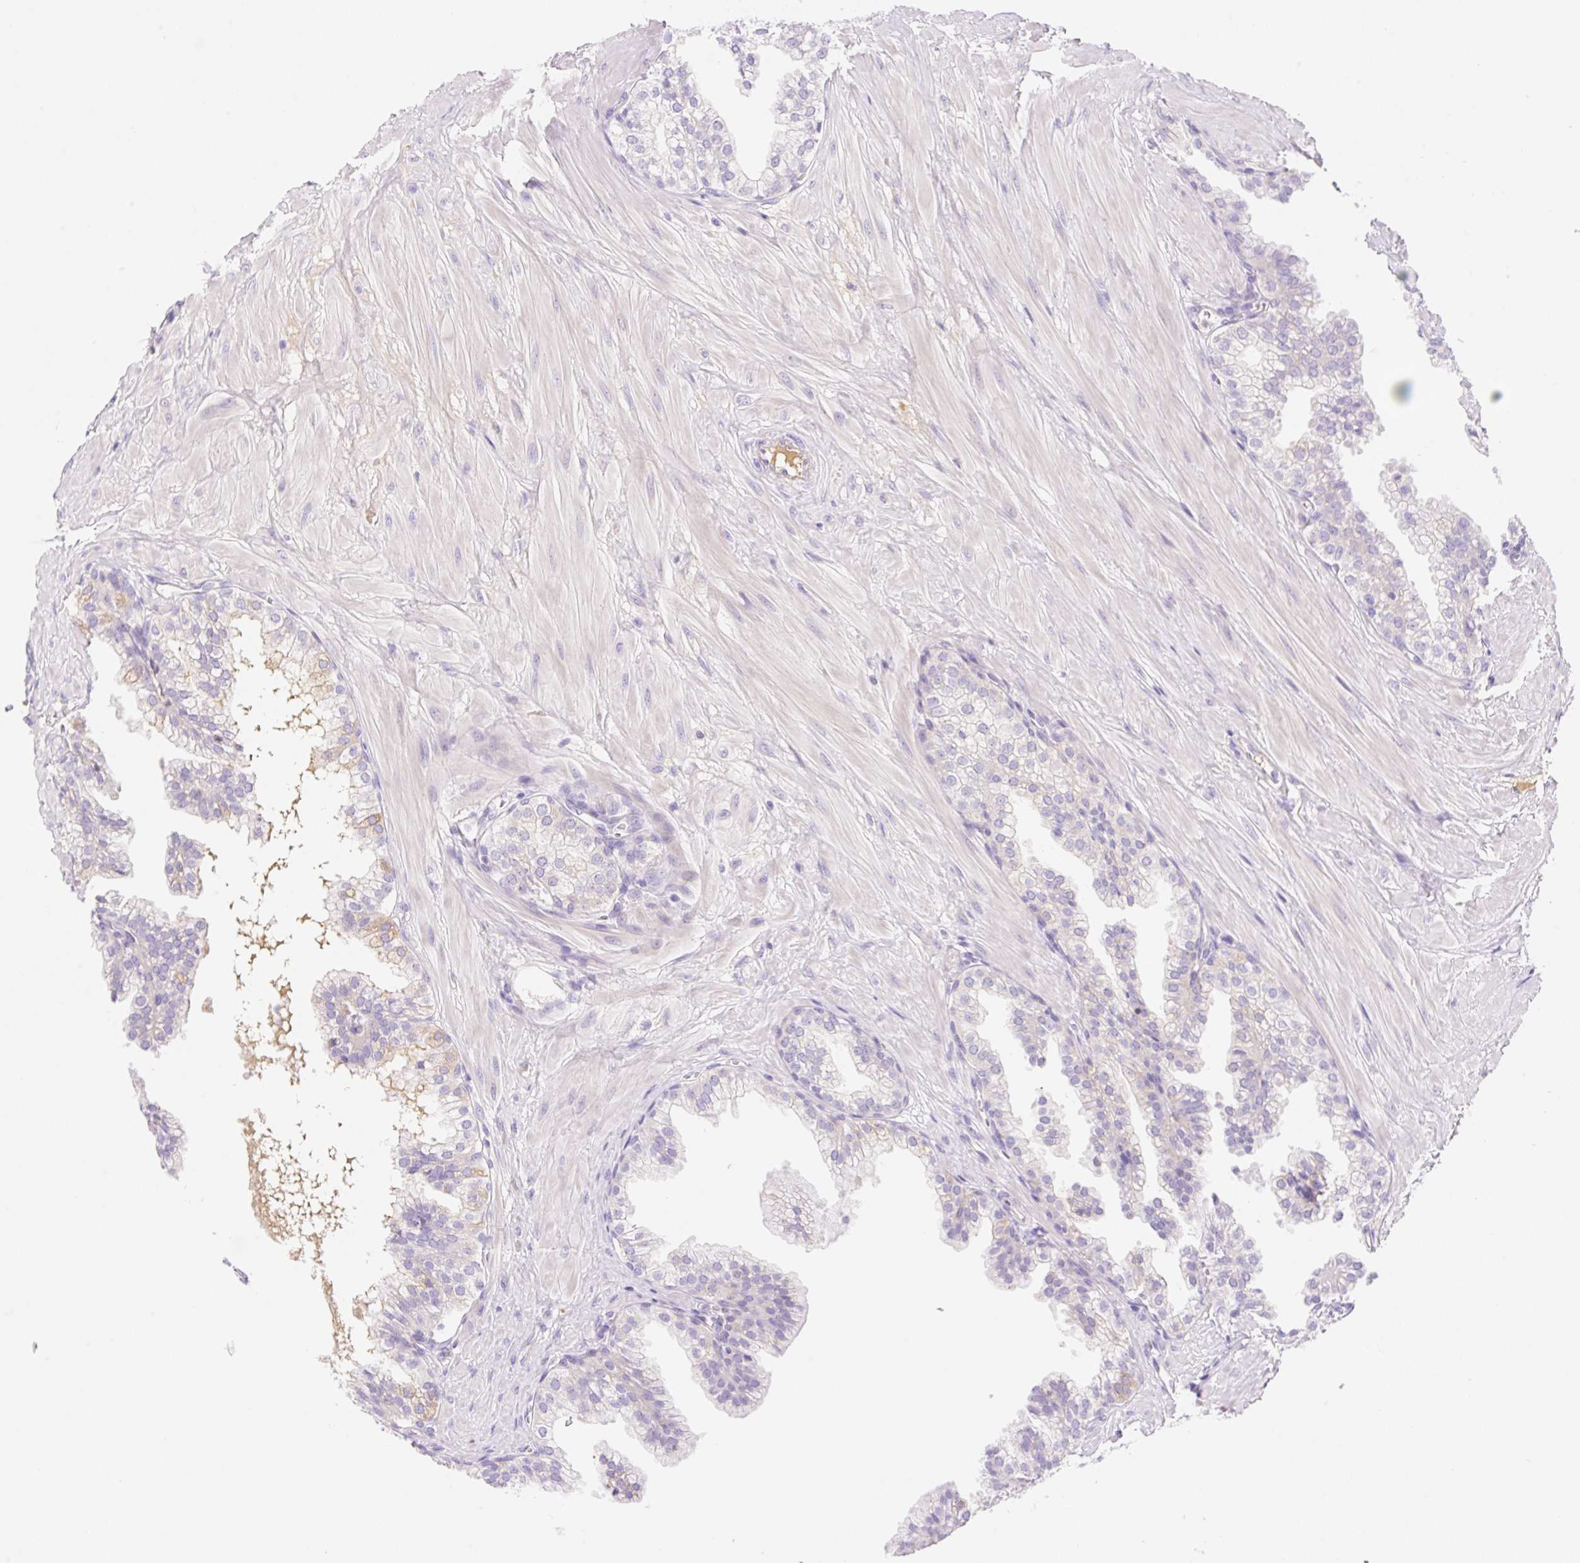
{"staining": {"intensity": "negative", "quantity": "none", "location": "none"}, "tissue": "prostate", "cell_type": "Glandular cells", "image_type": "normal", "snomed": [{"axis": "morphology", "description": "Normal tissue, NOS"}, {"axis": "topography", "description": "Prostate"}, {"axis": "topography", "description": "Peripheral nerve tissue"}], "caption": "This image is of normal prostate stained with immunohistochemistry to label a protein in brown with the nuclei are counter-stained blue. There is no positivity in glandular cells.", "gene": "DENND5A", "patient": {"sex": "male", "age": 55}}